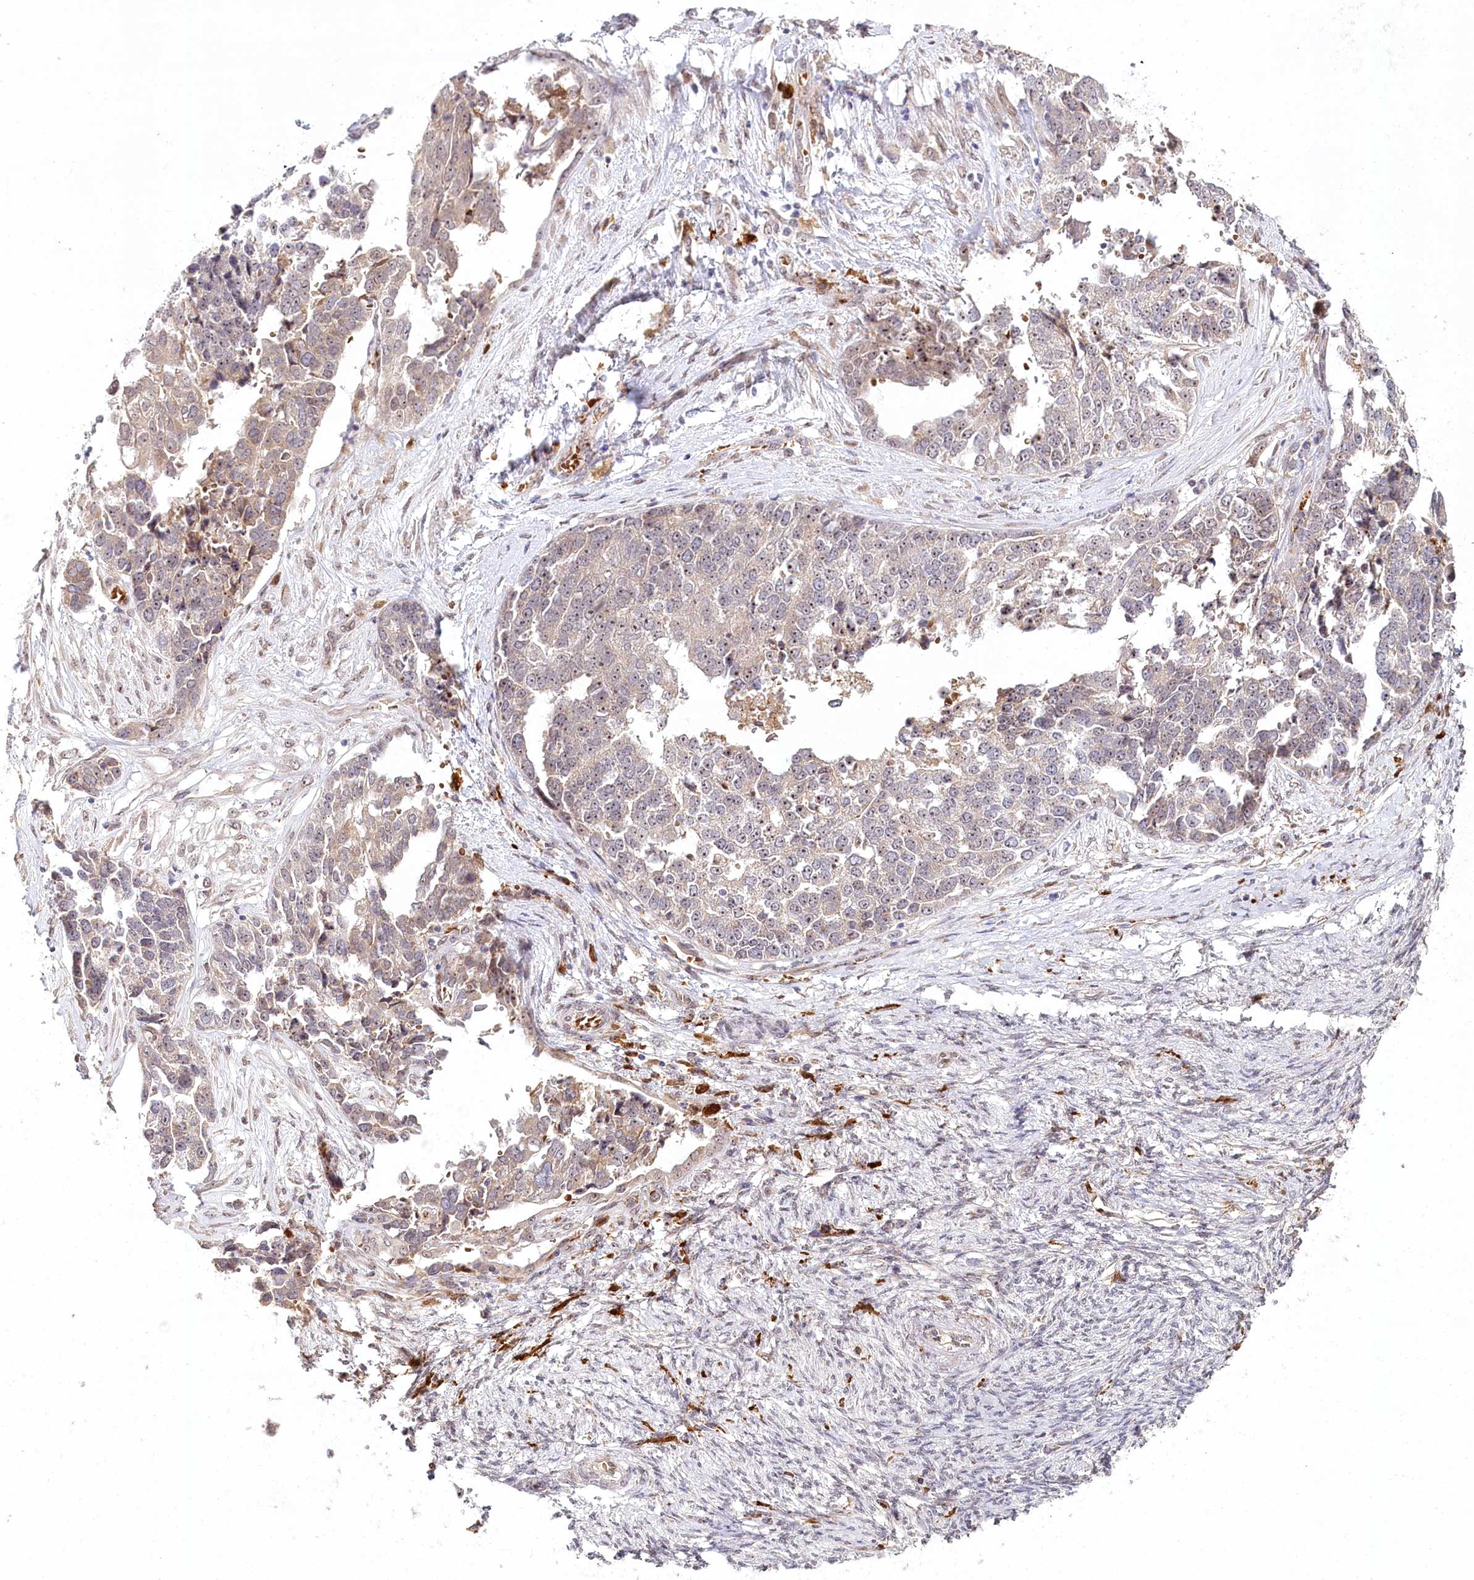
{"staining": {"intensity": "weak", "quantity": "<25%", "location": "cytoplasmic/membranous,nuclear"}, "tissue": "ovarian cancer", "cell_type": "Tumor cells", "image_type": "cancer", "snomed": [{"axis": "morphology", "description": "Cystadenocarcinoma, serous, NOS"}, {"axis": "topography", "description": "Ovary"}], "caption": "An immunohistochemistry micrograph of ovarian cancer is shown. There is no staining in tumor cells of ovarian cancer.", "gene": "WDR36", "patient": {"sex": "female", "age": 44}}